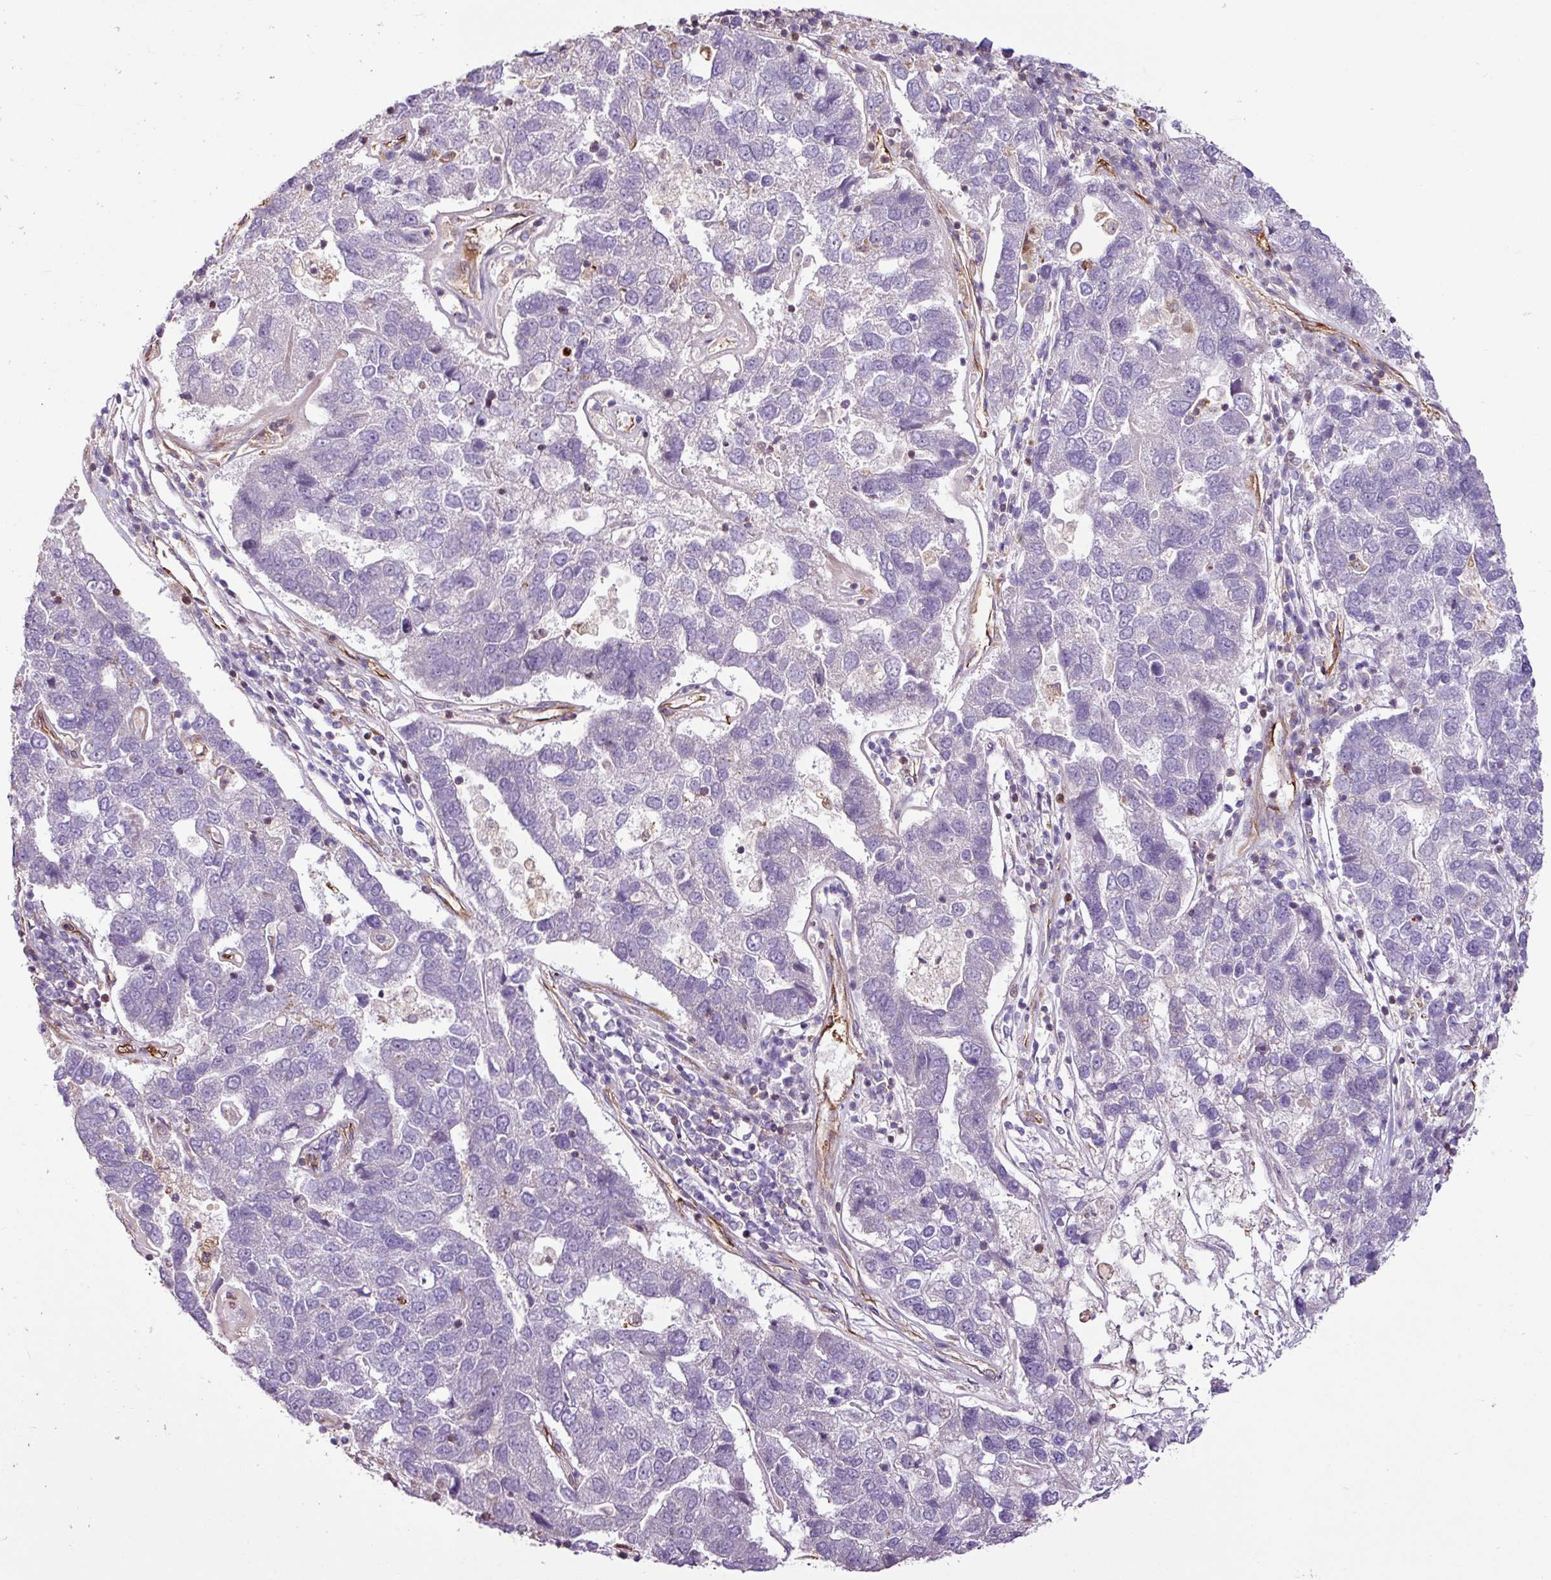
{"staining": {"intensity": "negative", "quantity": "none", "location": "none"}, "tissue": "pancreatic cancer", "cell_type": "Tumor cells", "image_type": "cancer", "snomed": [{"axis": "morphology", "description": "Adenocarcinoma, NOS"}, {"axis": "topography", "description": "Pancreas"}], "caption": "High magnification brightfield microscopy of pancreatic cancer (adenocarcinoma) stained with DAB (brown) and counterstained with hematoxylin (blue): tumor cells show no significant staining. (DAB immunohistochemistry with hematoxylin counter stain).", "gene": "ZNF106", "patient": {"sex": "female", "age": 61}}